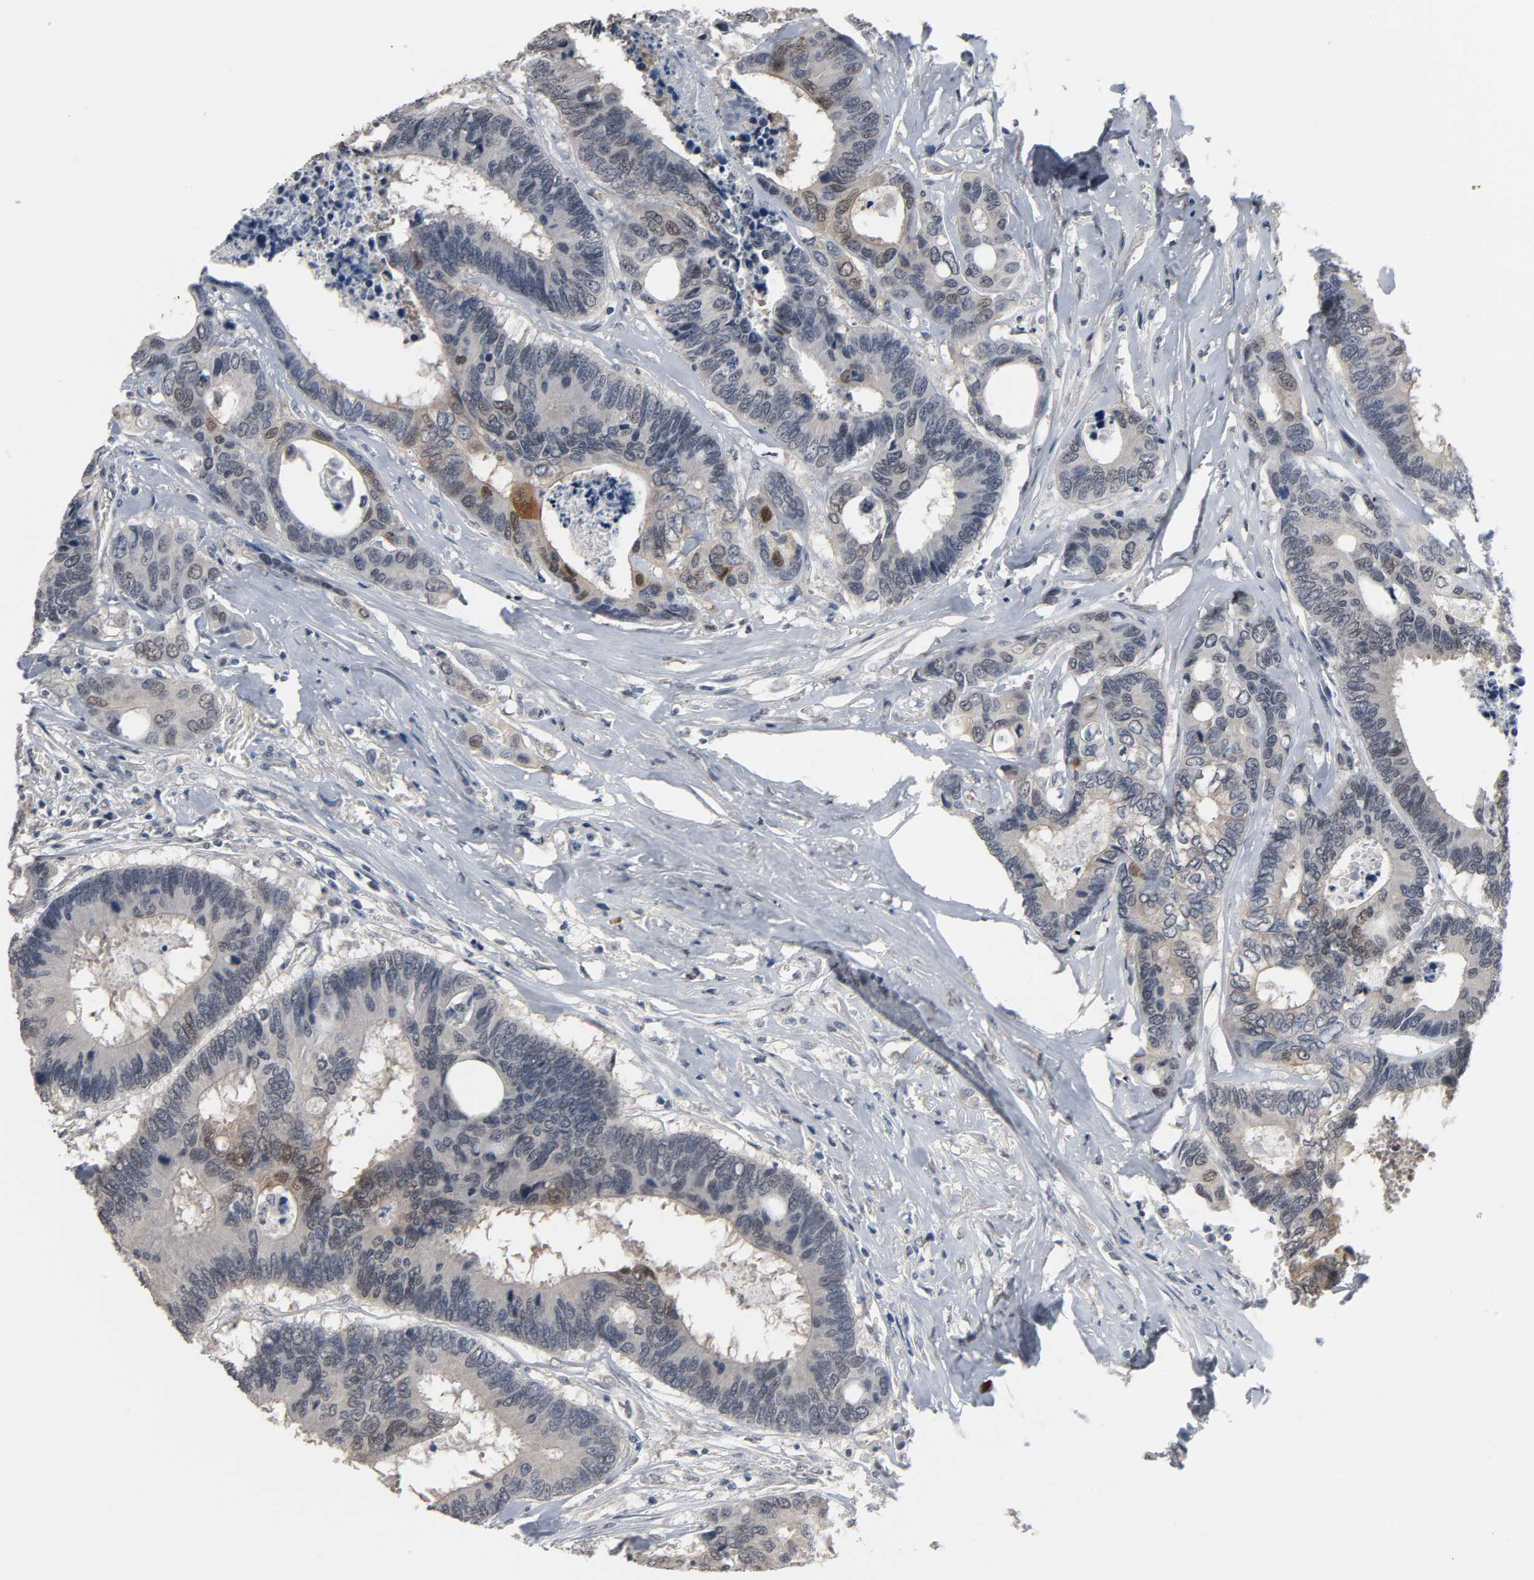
{"staining": {"intensity": "weak", "quantity": "<25%", "location": "cytoplasmic/membranous"}, "tissue": "colorectal cancer", "cell_type": "Tumor cells", "image_type": "cancer", "snomed": [{"axis": "morphology", "description": "Adenocarcinoma, NOS"}, {"axis": "topography", "description": "Rectum"}], "caption": "DAB immunohistochemical staining of colorectal cancer (adenocarcinoma) reveals no significant expression in tumor cells.", "gene": "ACSS2", "patient": {"sex": "male", "age": 55}}